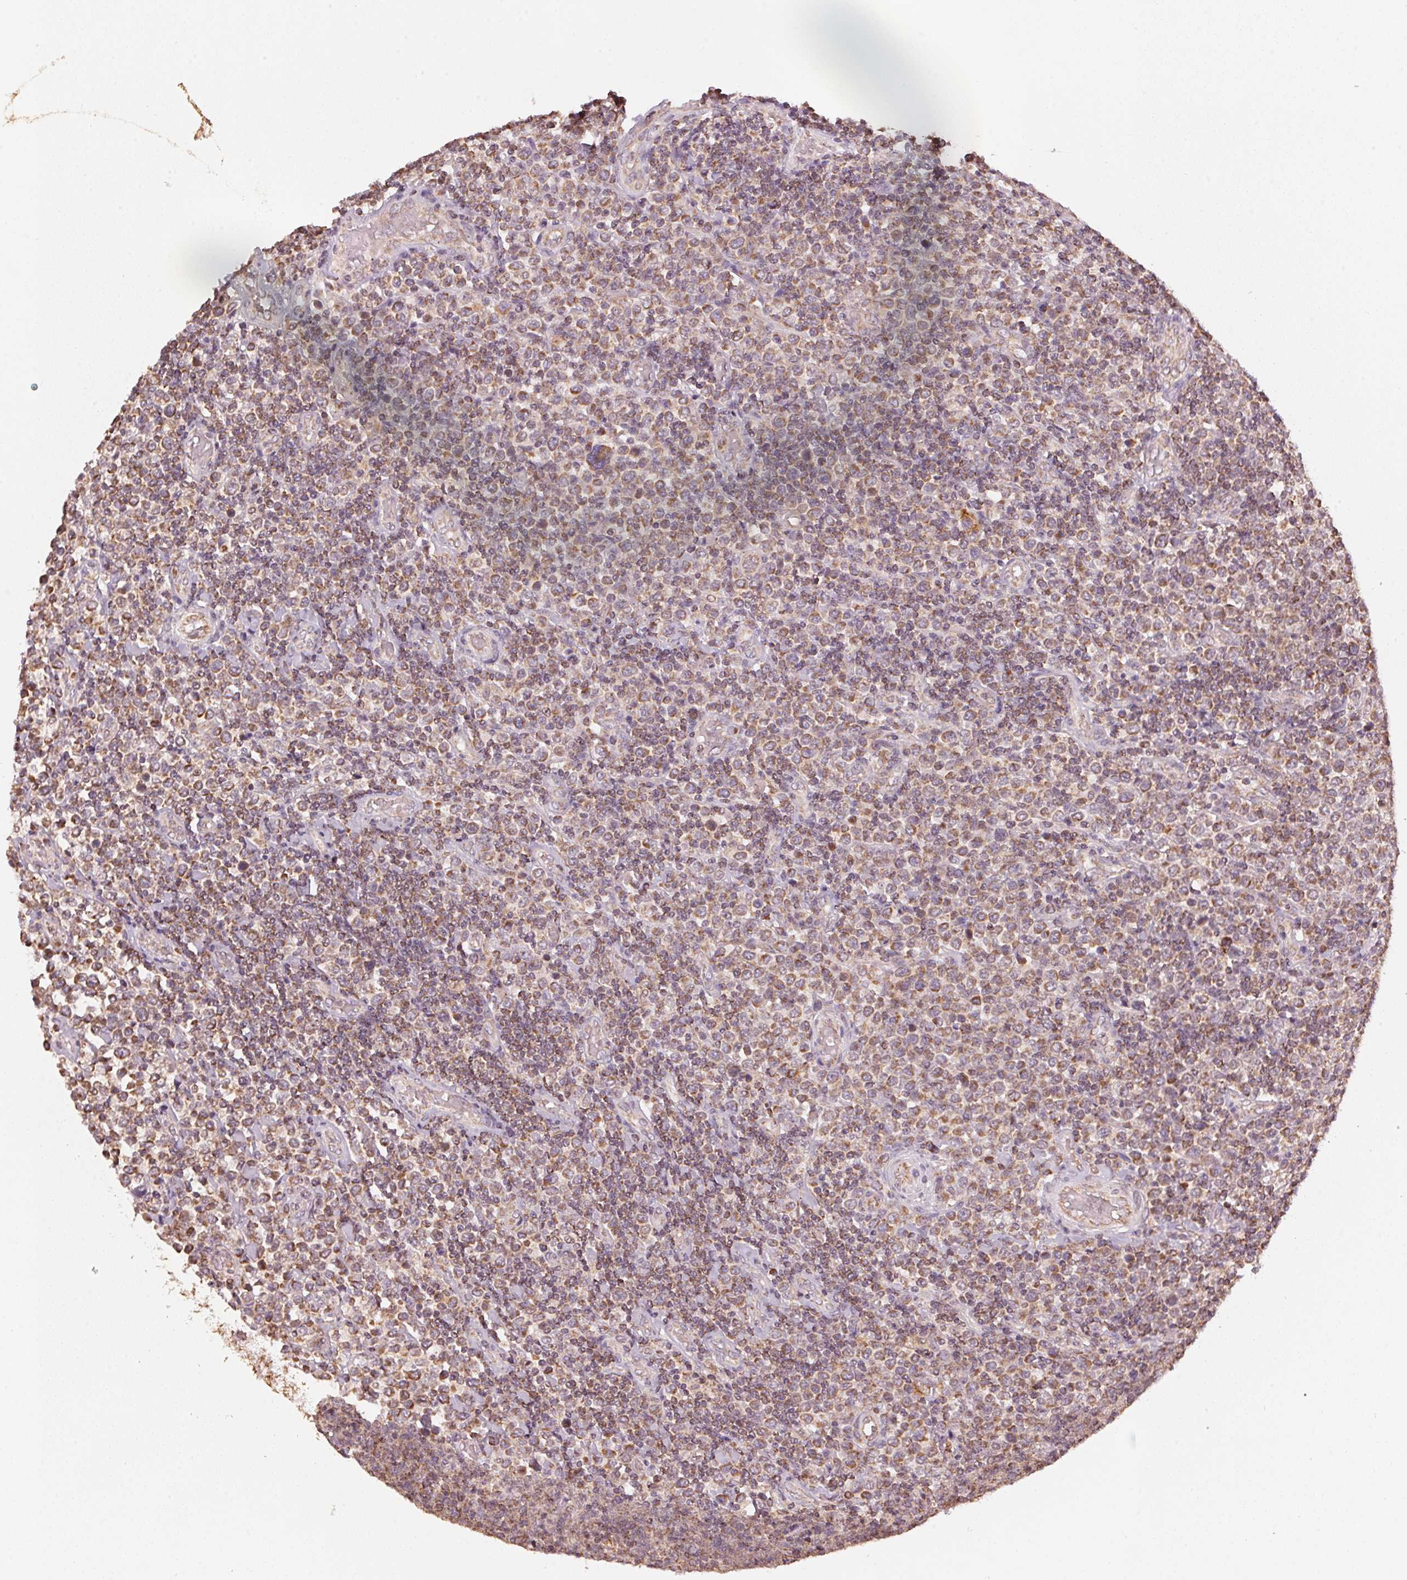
{"staining": {"intensity": "moderate", "quantity": "25%-75%", "location": "cytoplasmic/membranous"}, "tissue": "lymphoma", "cell_type": "Tumor cells", "image_type": "cancer", "snomed": [{"axis": "morphology", "description": "Malignant lymphoma, non-Hodgkin's type, High grade"}, {"axis": "topography", "description": "Soft tissue"}], "caption": "Protein staining of lymphoma tissue demonstrates moderate cytoplasmic/membranous expression in about 25%-75% of tumor cells.", "gene": "ARHGAP6", "patient": {"sex": "female", "age": 56}}